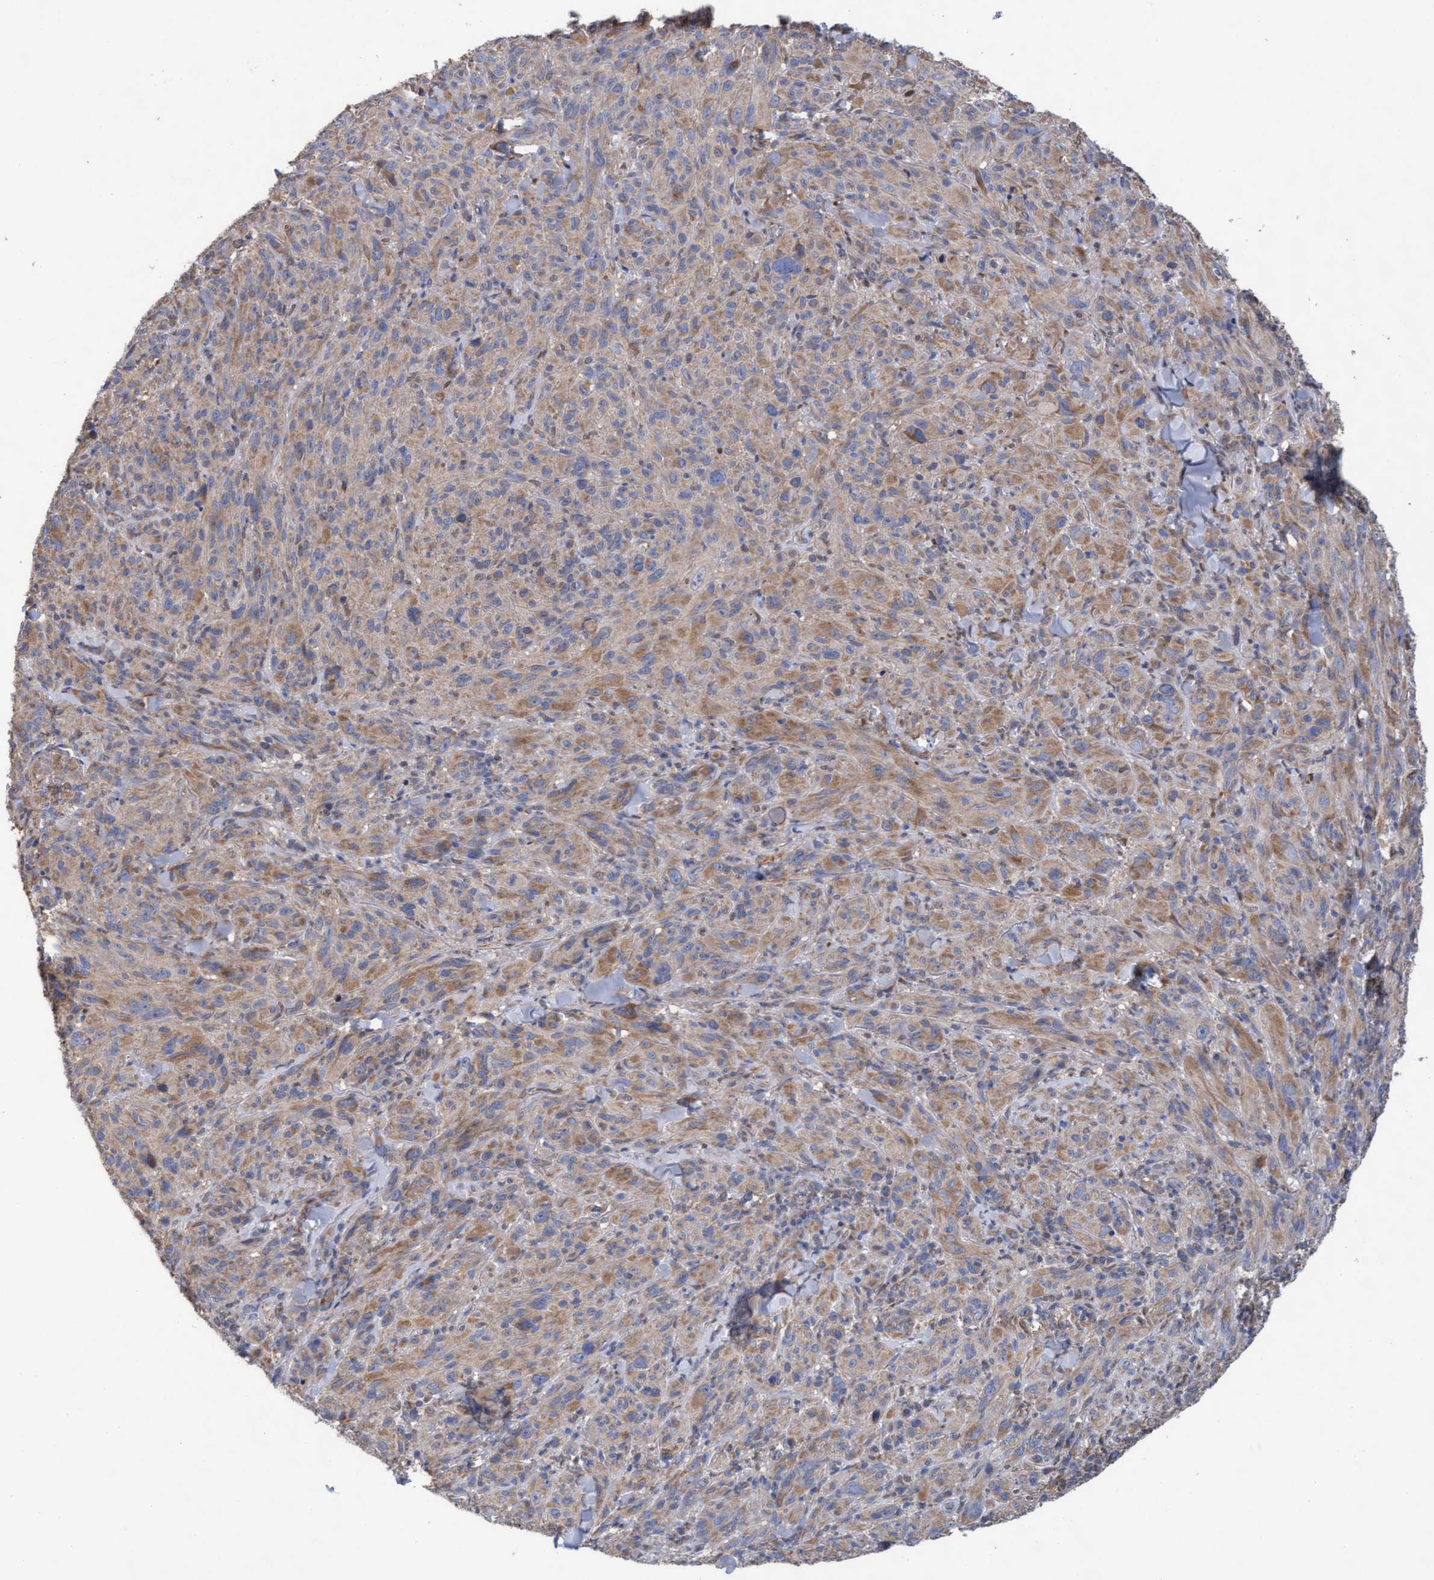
{"staining": {"intensity": "weak", "quantity": ">75%", "location": "cytoplasmic/membranous"}, "tissue": "melanoma", "cell_type": "Tumor cells", "image_type": "cancer", "snomed": [{"axis": "morphology", "description": "Malignant melanoma, NOS"}, {"axis": "topography", "description": "Skin of head"}], "caption": "Malignant melanoma stained with immunohistochemistry (IHC) reveals weak cytoplasmic/membranous staining in approximately >75% of tumor cells.", "gene": "MRPL38", "patient": {"sex": "male", "age": 96}}